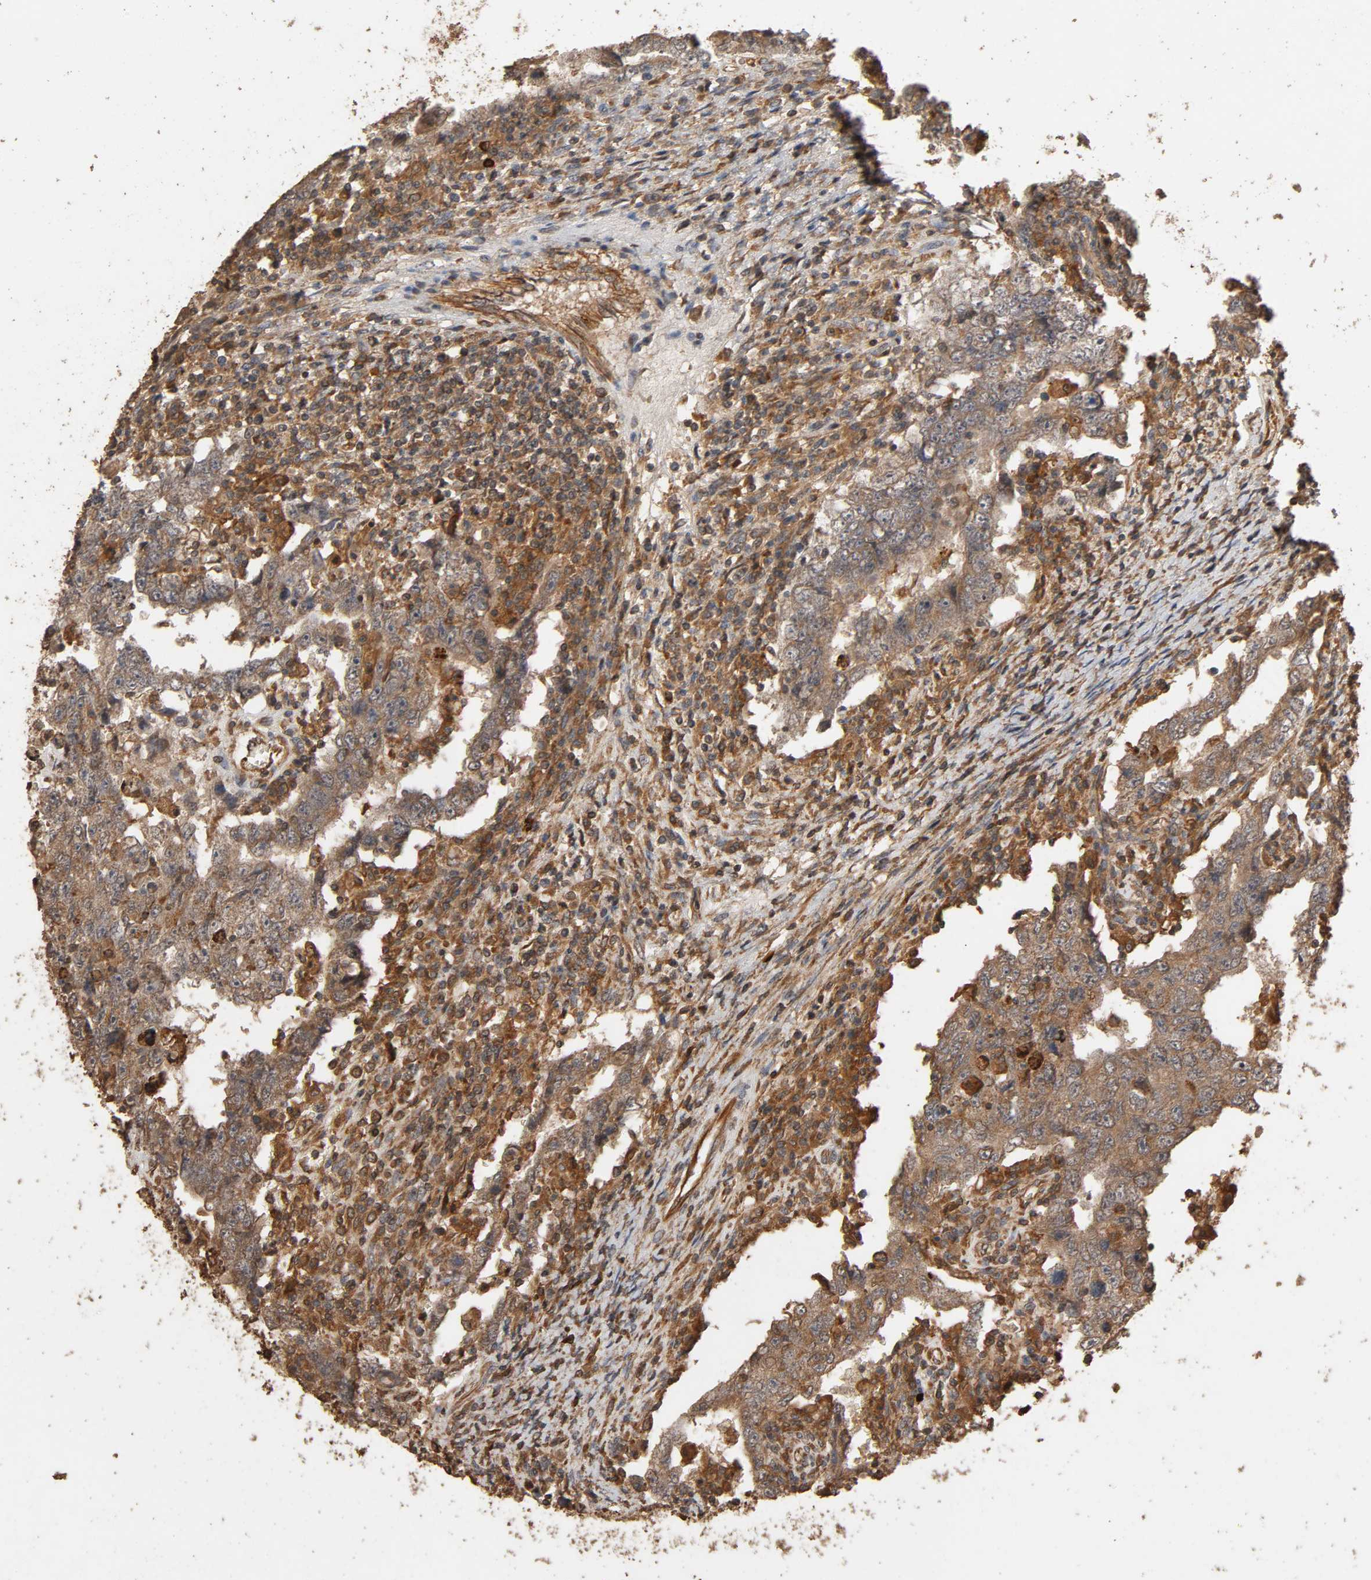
{"staining": {"intensity": "moderate", "quantity": "25%-75%", "location": "cytoplasmic/membranous"}, "tissue": "testis cancer", "cell_type": "Tumor cells", "image_type": "cancer", "snomed": [{"axis": "morphology", "description": "Carcinoma, Embryonal, NOS"}, {"axis": "topography", "description": "Testis"}], "caption": "This histopathology image exhibits immunohistochemistry staining of human testis cancer (embryonal carcinoma), with medium moderate cytoplasmic/membranous expression in approximately 25%-75% of tumor cells.", "gene": "RPS6KA6", "patient": {"sex": "male", "age": 26}}